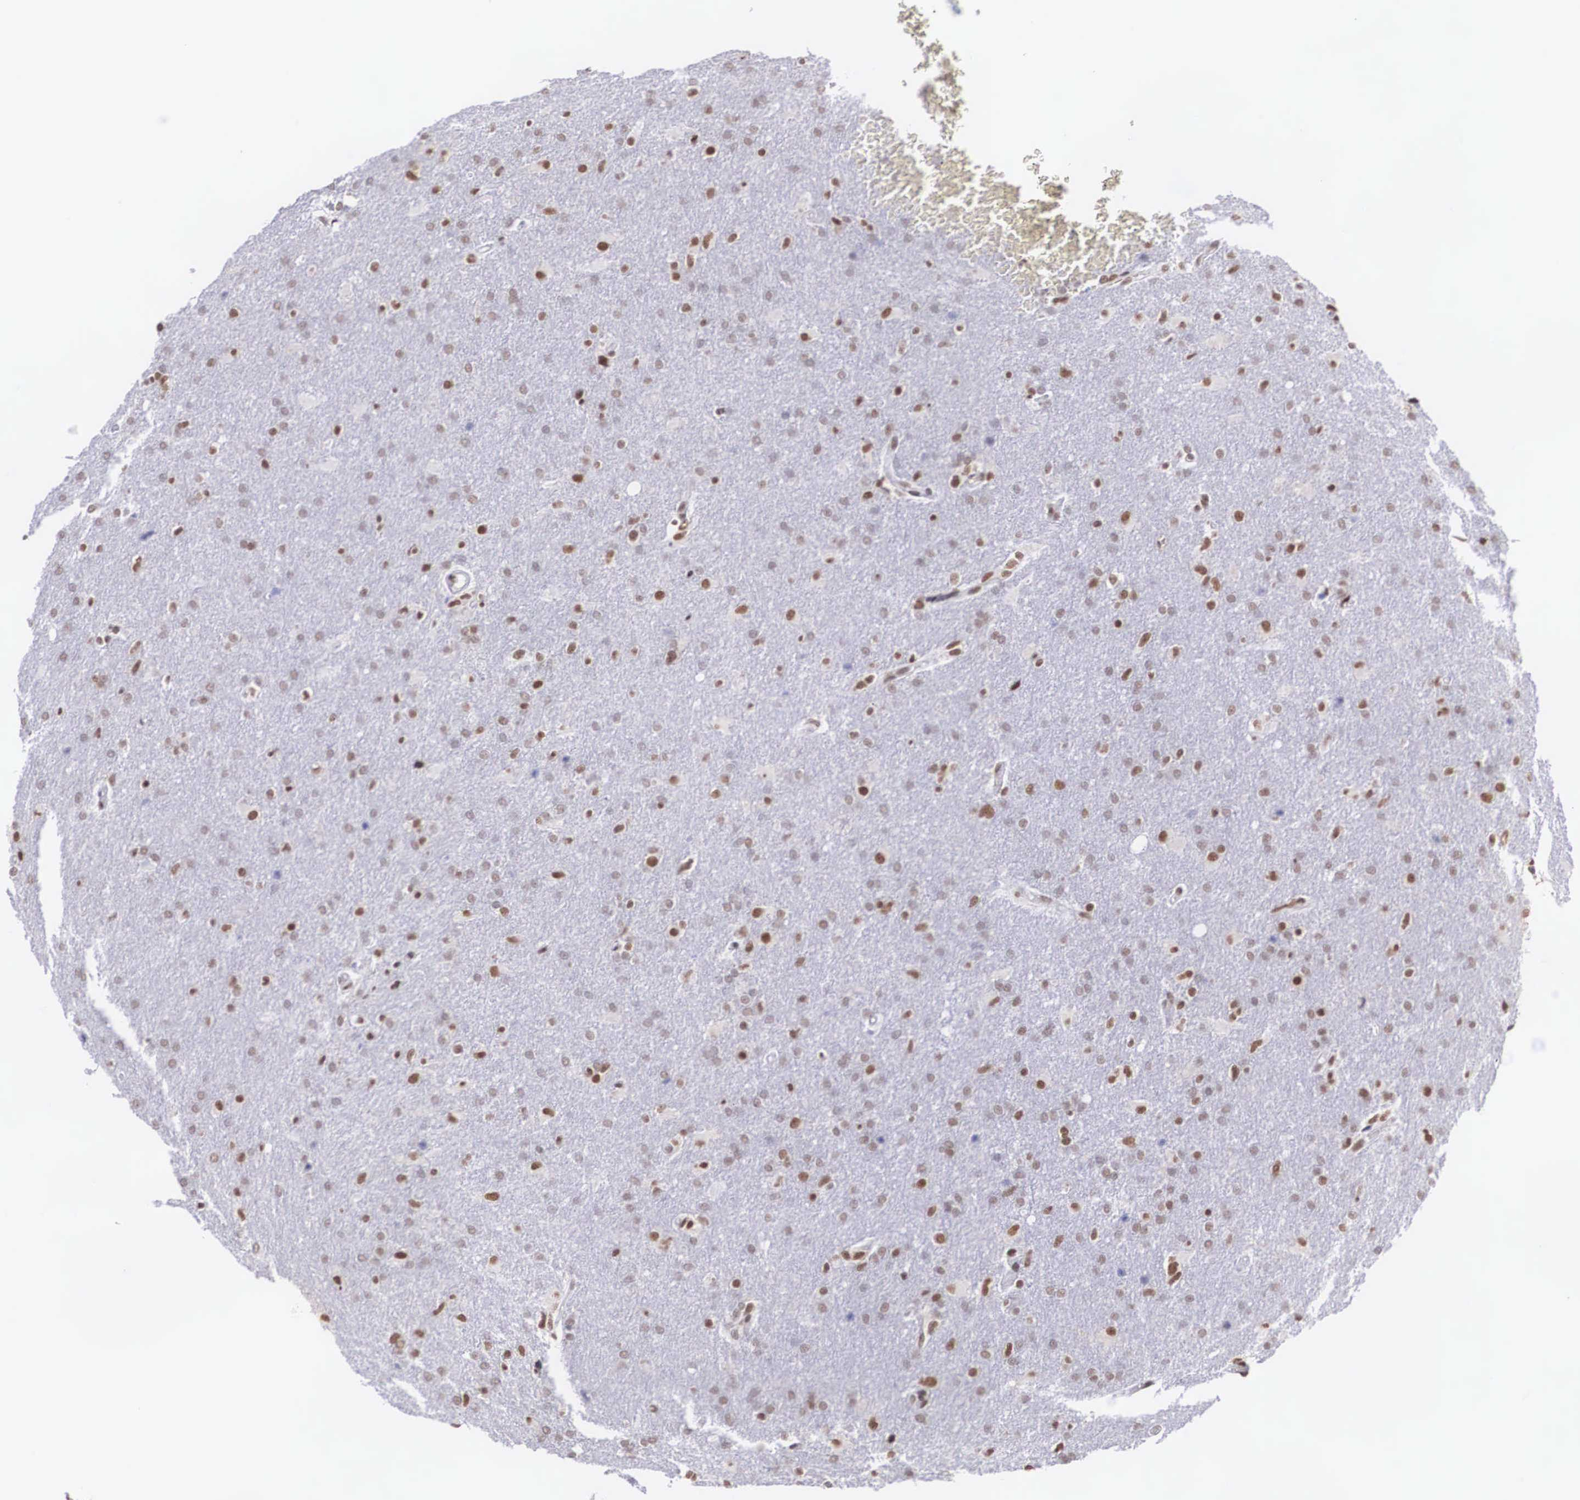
{"staining": {"intensity": "weak", "quantity": "25%-75%", "location": "nuclear"}, "tissue": "glioma", "cell_type": "Tumor cells", "image_type": "cancer", "snomed": [{"axis": "morphology", "description": "Glioma, malignant, High grade"}, {"axis": "topography", "description": "Brain"}], "caption": "Malignant glioma (high-grade) tissue exhibits weak nuclear staining in approximately 25%-75% of tumor cells, visualized by immunohistochemistry.", "gene": "CSTF2", "patient": {"sex": "male", "age": 68}}